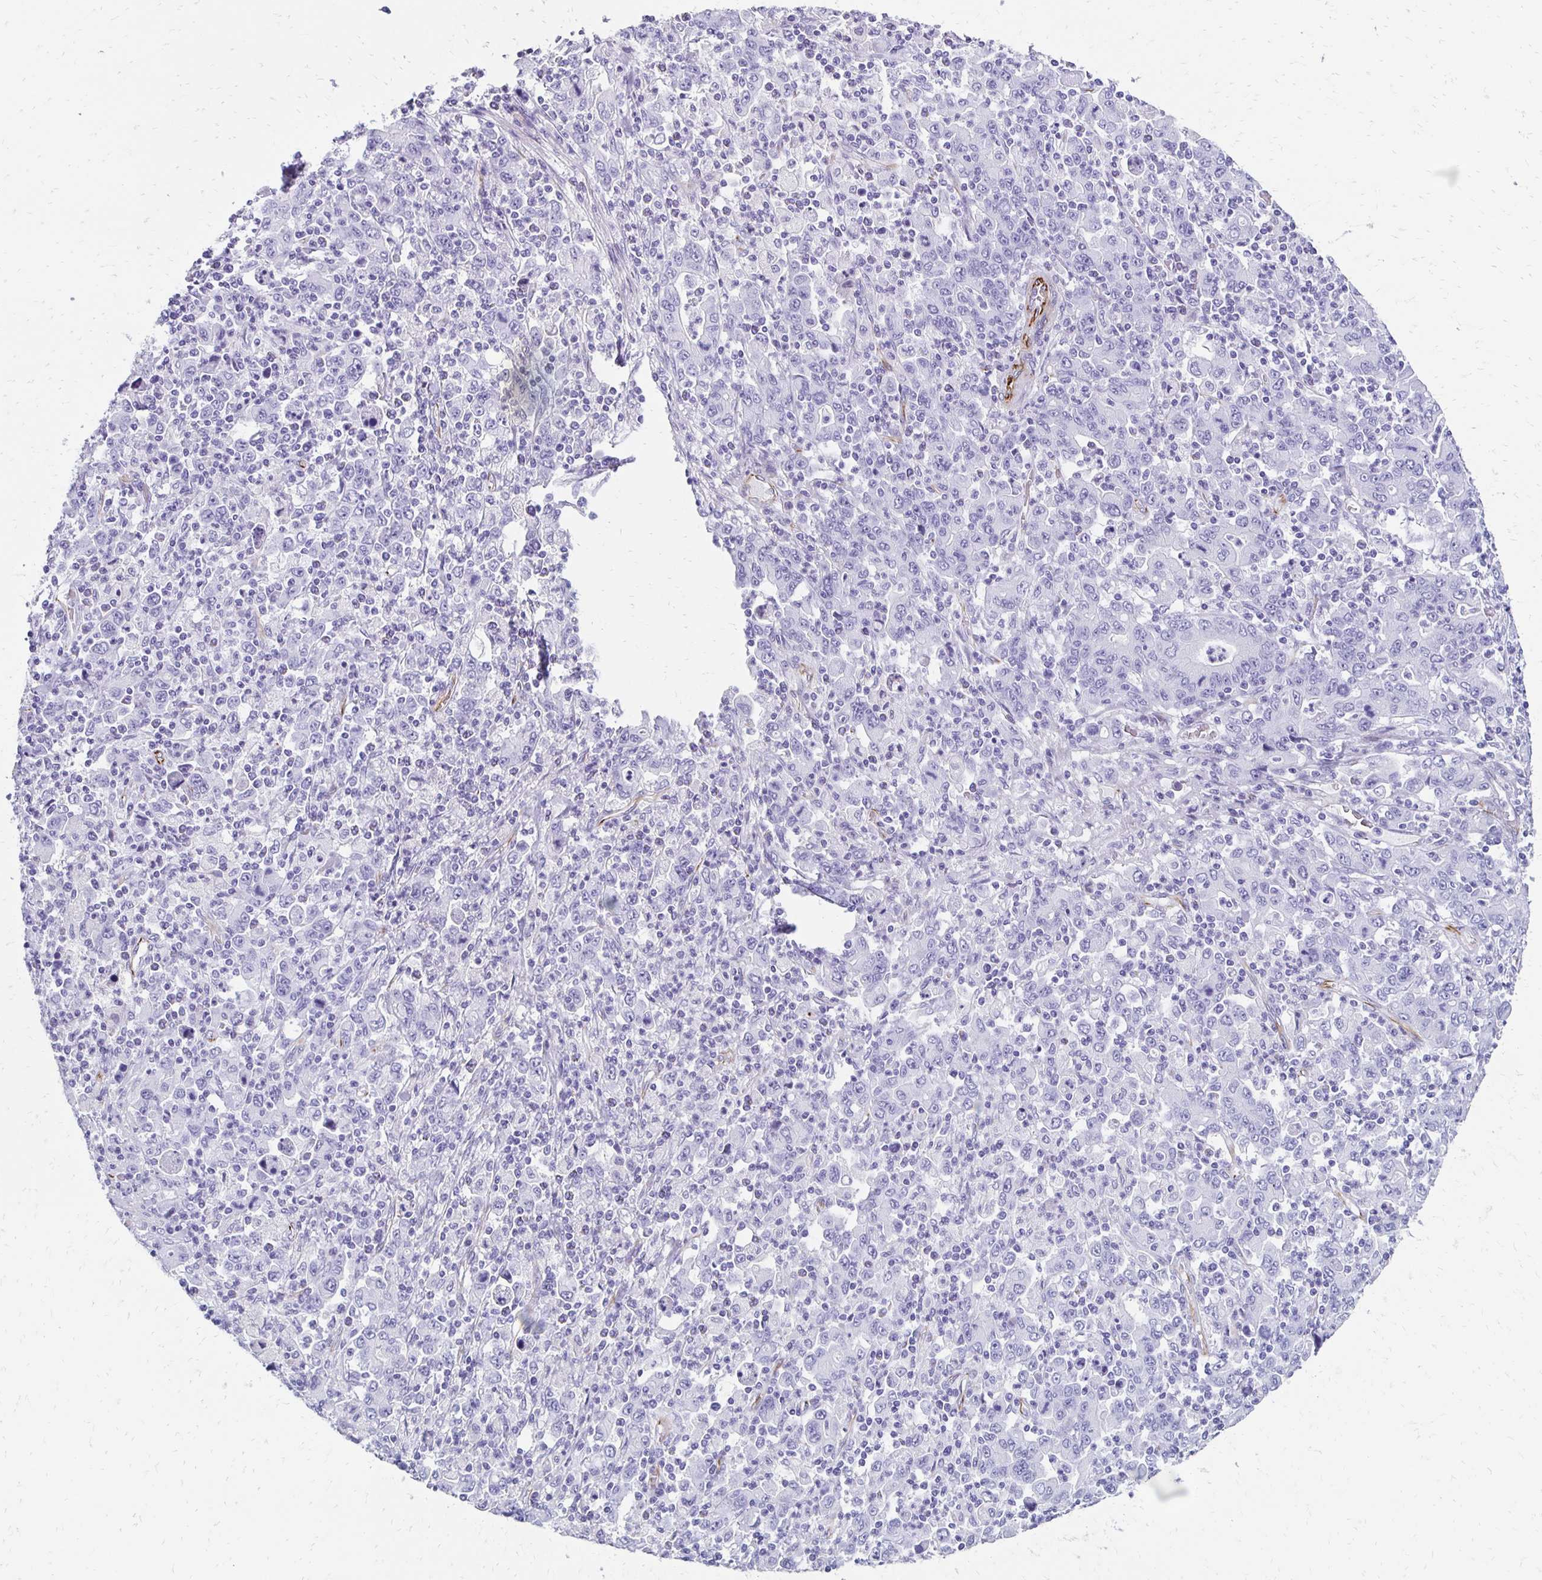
{"staining": {"intensity": "negative", "quantity": "none", "location": "none"}, "tissue": "stomach cancer", "cell_type": "Tumor cells", "image_type": "cancer", "snomed": [{"axis": "morphology", "description": "Adenocarcinoma, NOS"}, {"axis": "topography", "description": "Stomach, upper"}], "caption": "Immunohistochemistry micrograph of stomach cancer stained for a protein (brown), which reveals no staining in tumor cells.", "gene": "TMEM54", "patient": {"sex": "male", "age": 69}}